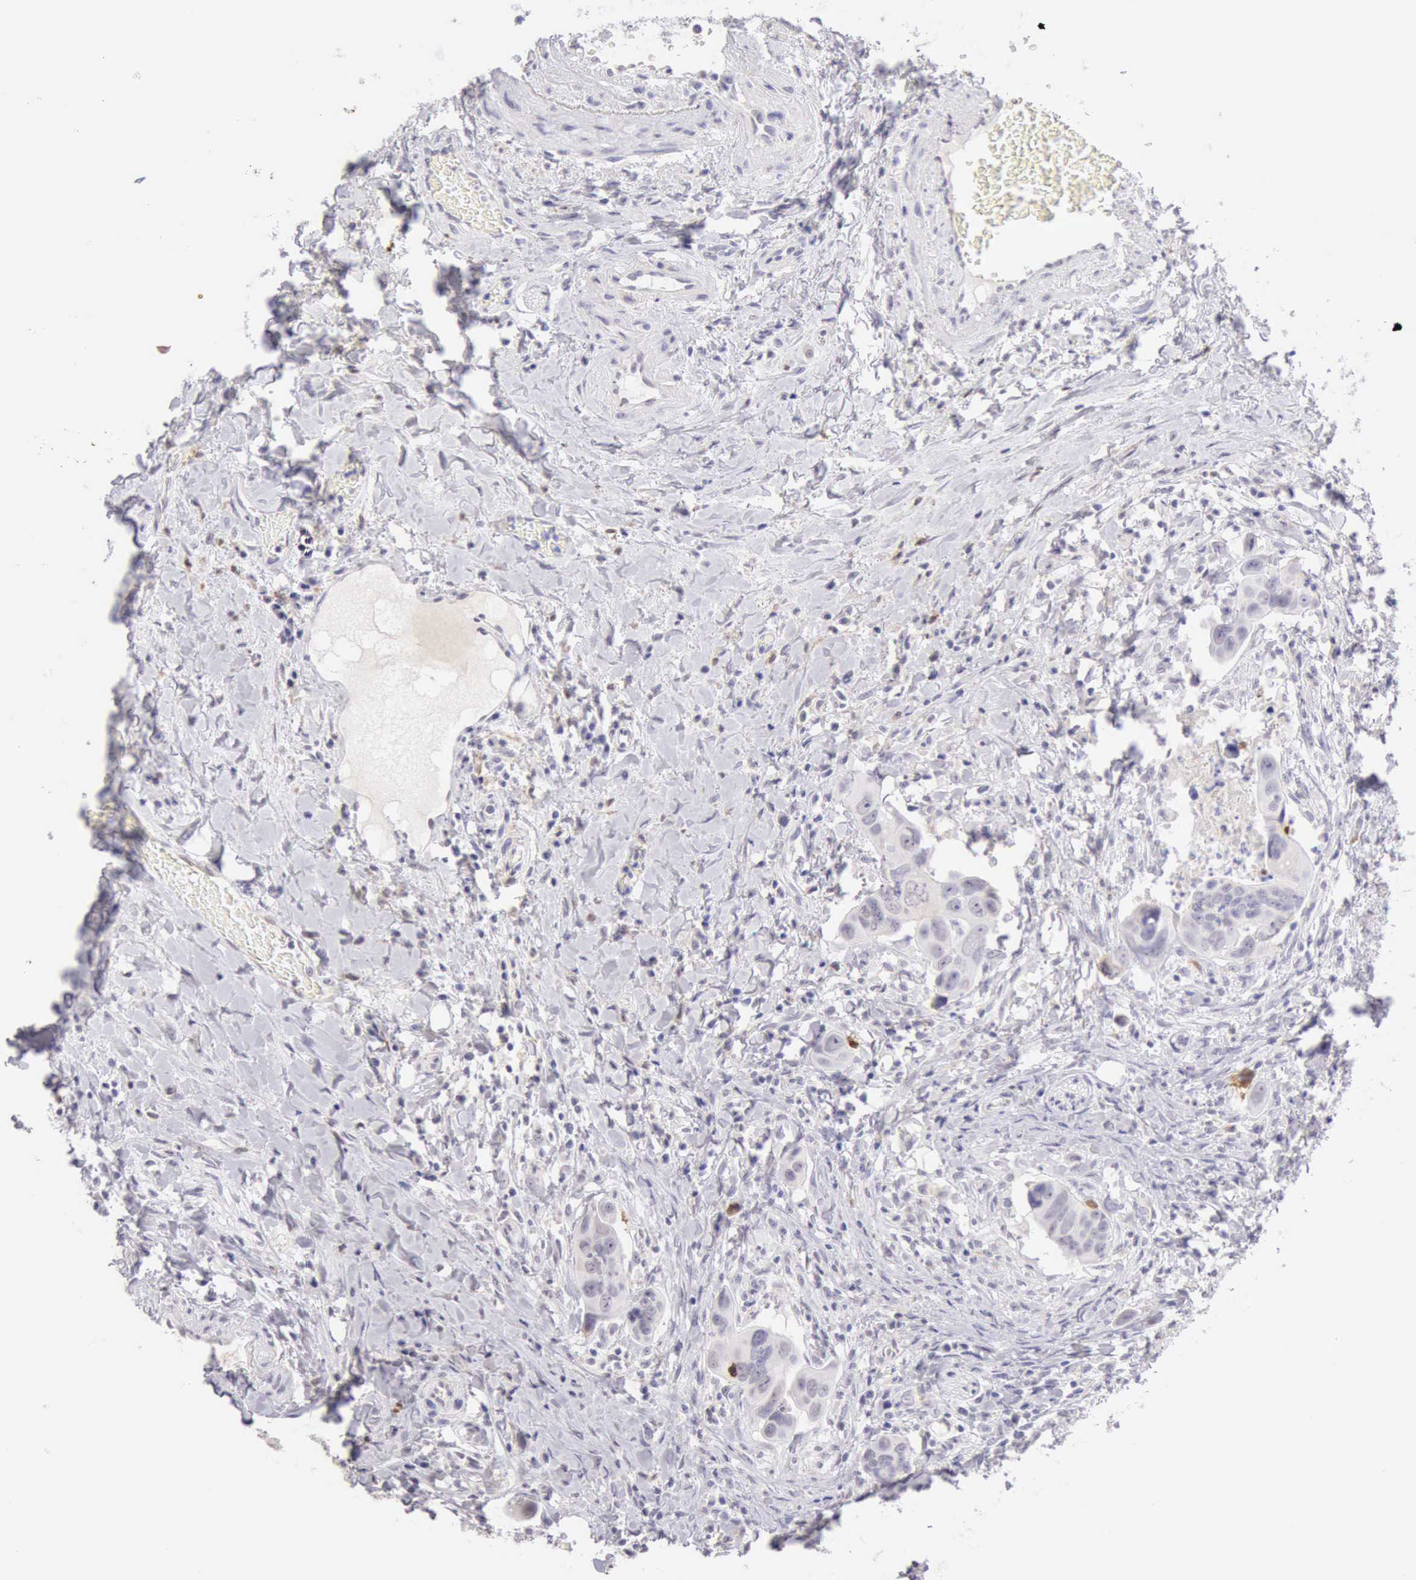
{"staining": {"intensity": "negative", "quantity": "none", "location": "none"}, "tissue": "colorectal cancer", "cell_type": "Tumor cells", "image_type": "cancer", "snomed": [{"axis": "morphology", "description": "Adenocarcinoma, NOS"}, {"axis": "topography", "description": "Rectum"}], "caption": "A high-resolution photomicrograph shows IHC staining of adenocarcinoma (colorectal), which reveals no significant positivity in tumor cells.", "gene": "RNASE1", "patient": {"sex": "male", "age": 53}}